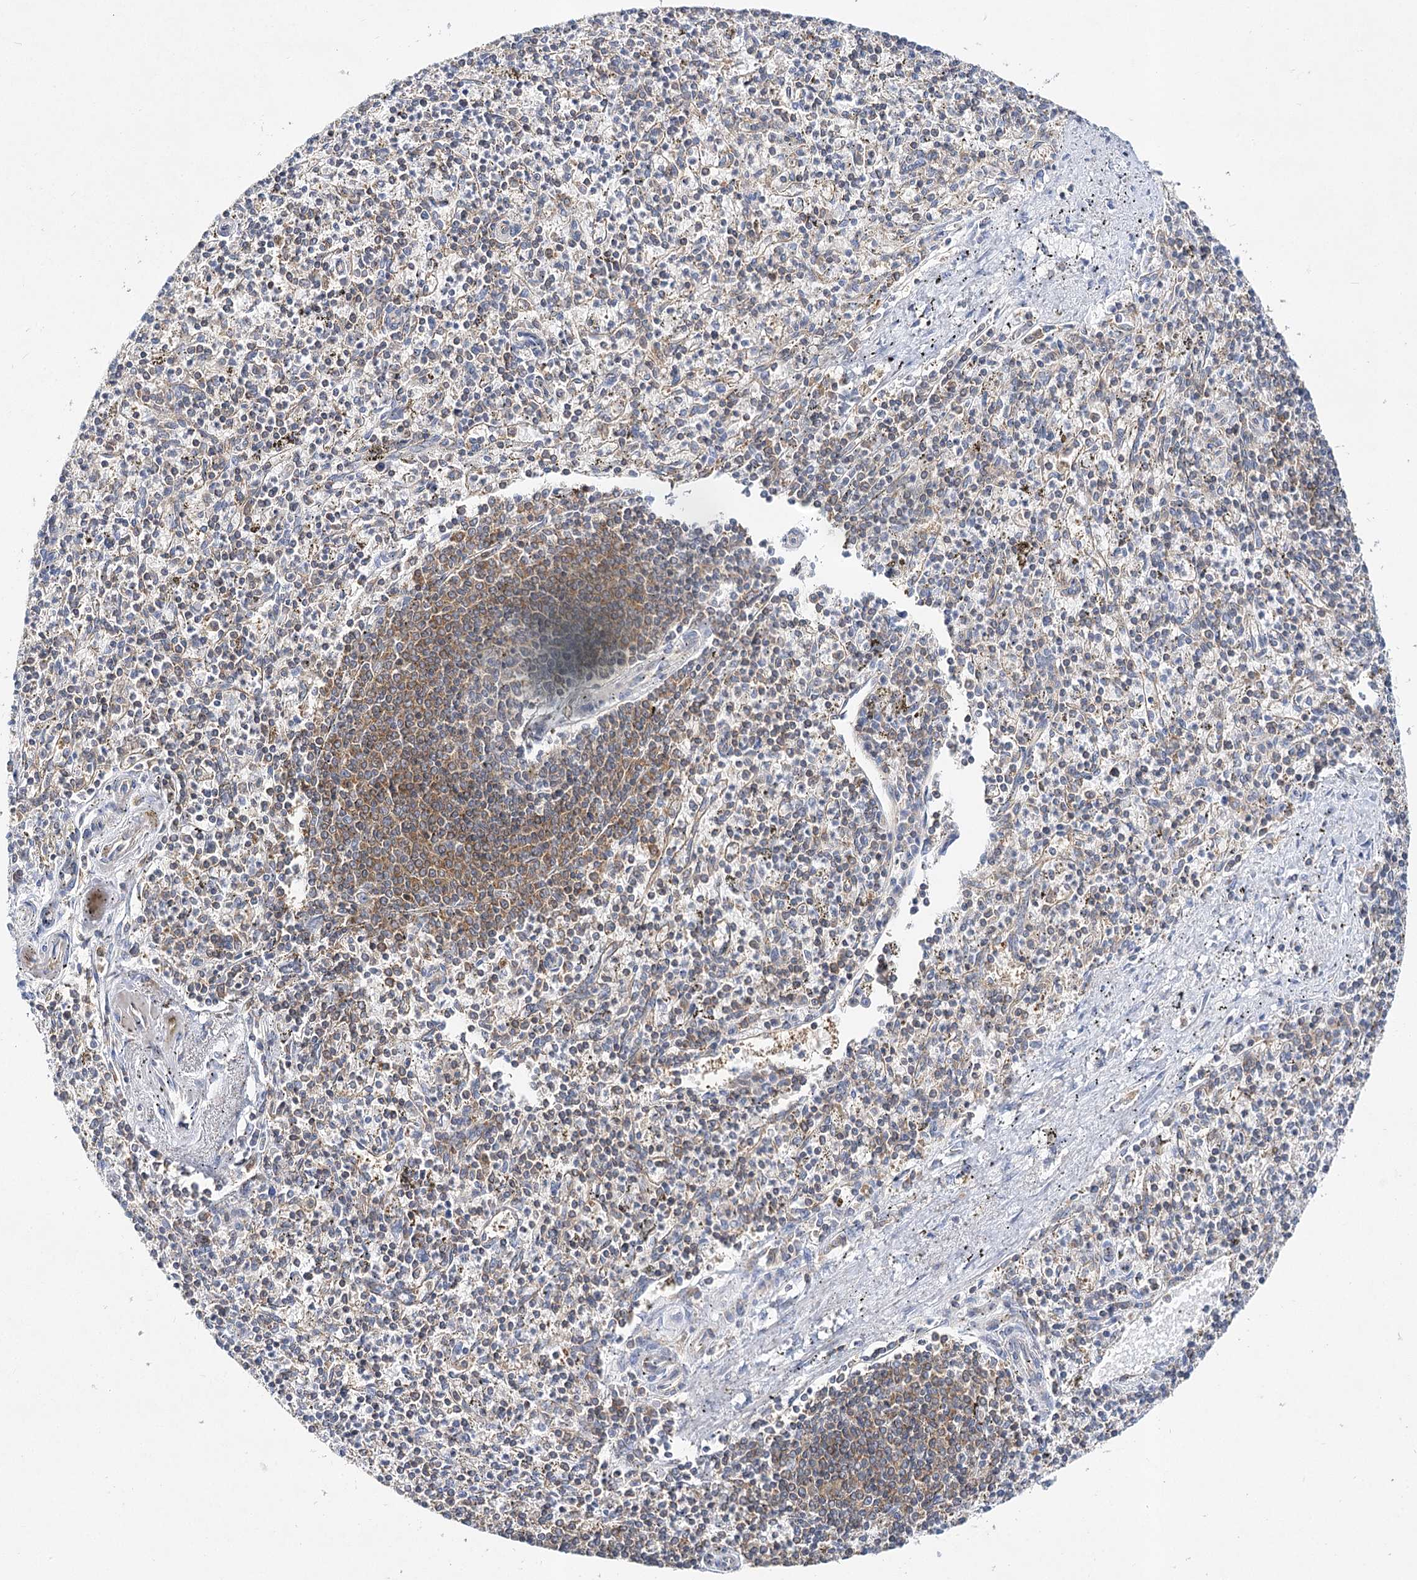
{"staining": {"intensity": "moderate", "quantity": "<25%", "location": "cytoplasmic/membranous"}, "tissue": "spleen", "cell_type": "Cells in red pulp", "image_type": "normal", "snomed": [{"axis": "morphology", "description": "Normal tissue, NOS"}, {"axis": "topography", "description": "Spleen"}], "caption": "Immunohistochemistry micrograph of unremarkable human spleen stained for a protein (brown), which displays low levels of moderate cytoplasmic/membranous positivity in about <25% of cells in red pulp.", "gene": "ABRAXAS2", "patient": {"sex": "male", "age": 72}}